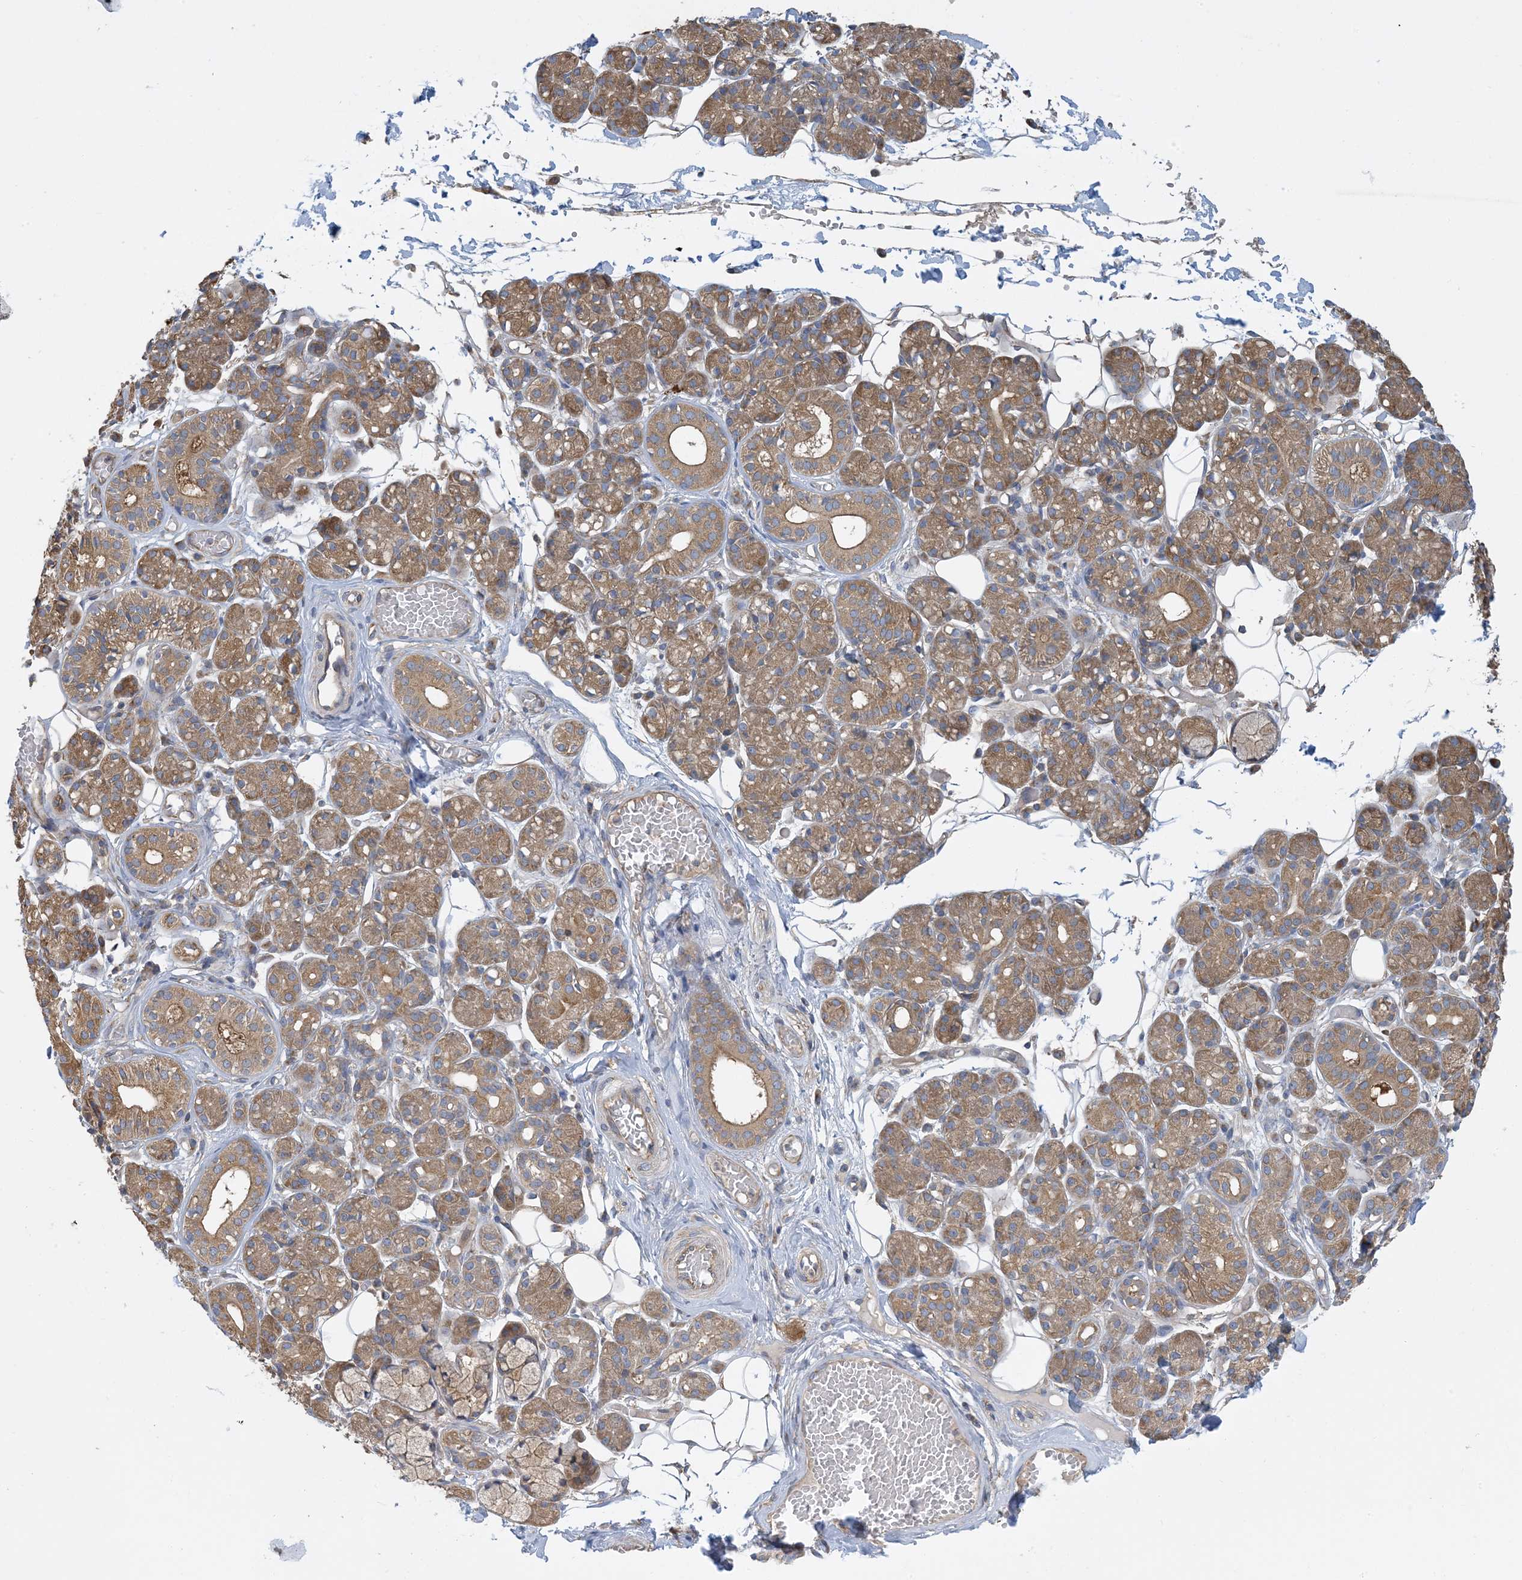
{"staining": {"intensity": "moderate", "quantity": ">75%", "location": "cytoplasmic/membranous"}, "tissue": "salivary gland", "cell_type": "Glandular cells", "image_type": "normal", "snomed": [{"axis": "morphology", "description": "Normal tissue, NOS"}, {"axis": "topography", "description": "Salivary gland"}], "caption": "Immunohistochemistry histopathology image of unremarkable salivary gland: human salivary gland stained using immunohistochemistry demonstrates medium levels of moderate protein expression localized specifically in the cytoplasmic/membranous of glandular cells, appearing as a cytoplasmic/membranous brown color.", "gene": "SIDT1", "patient": {"sex": "male", "age": 63}}